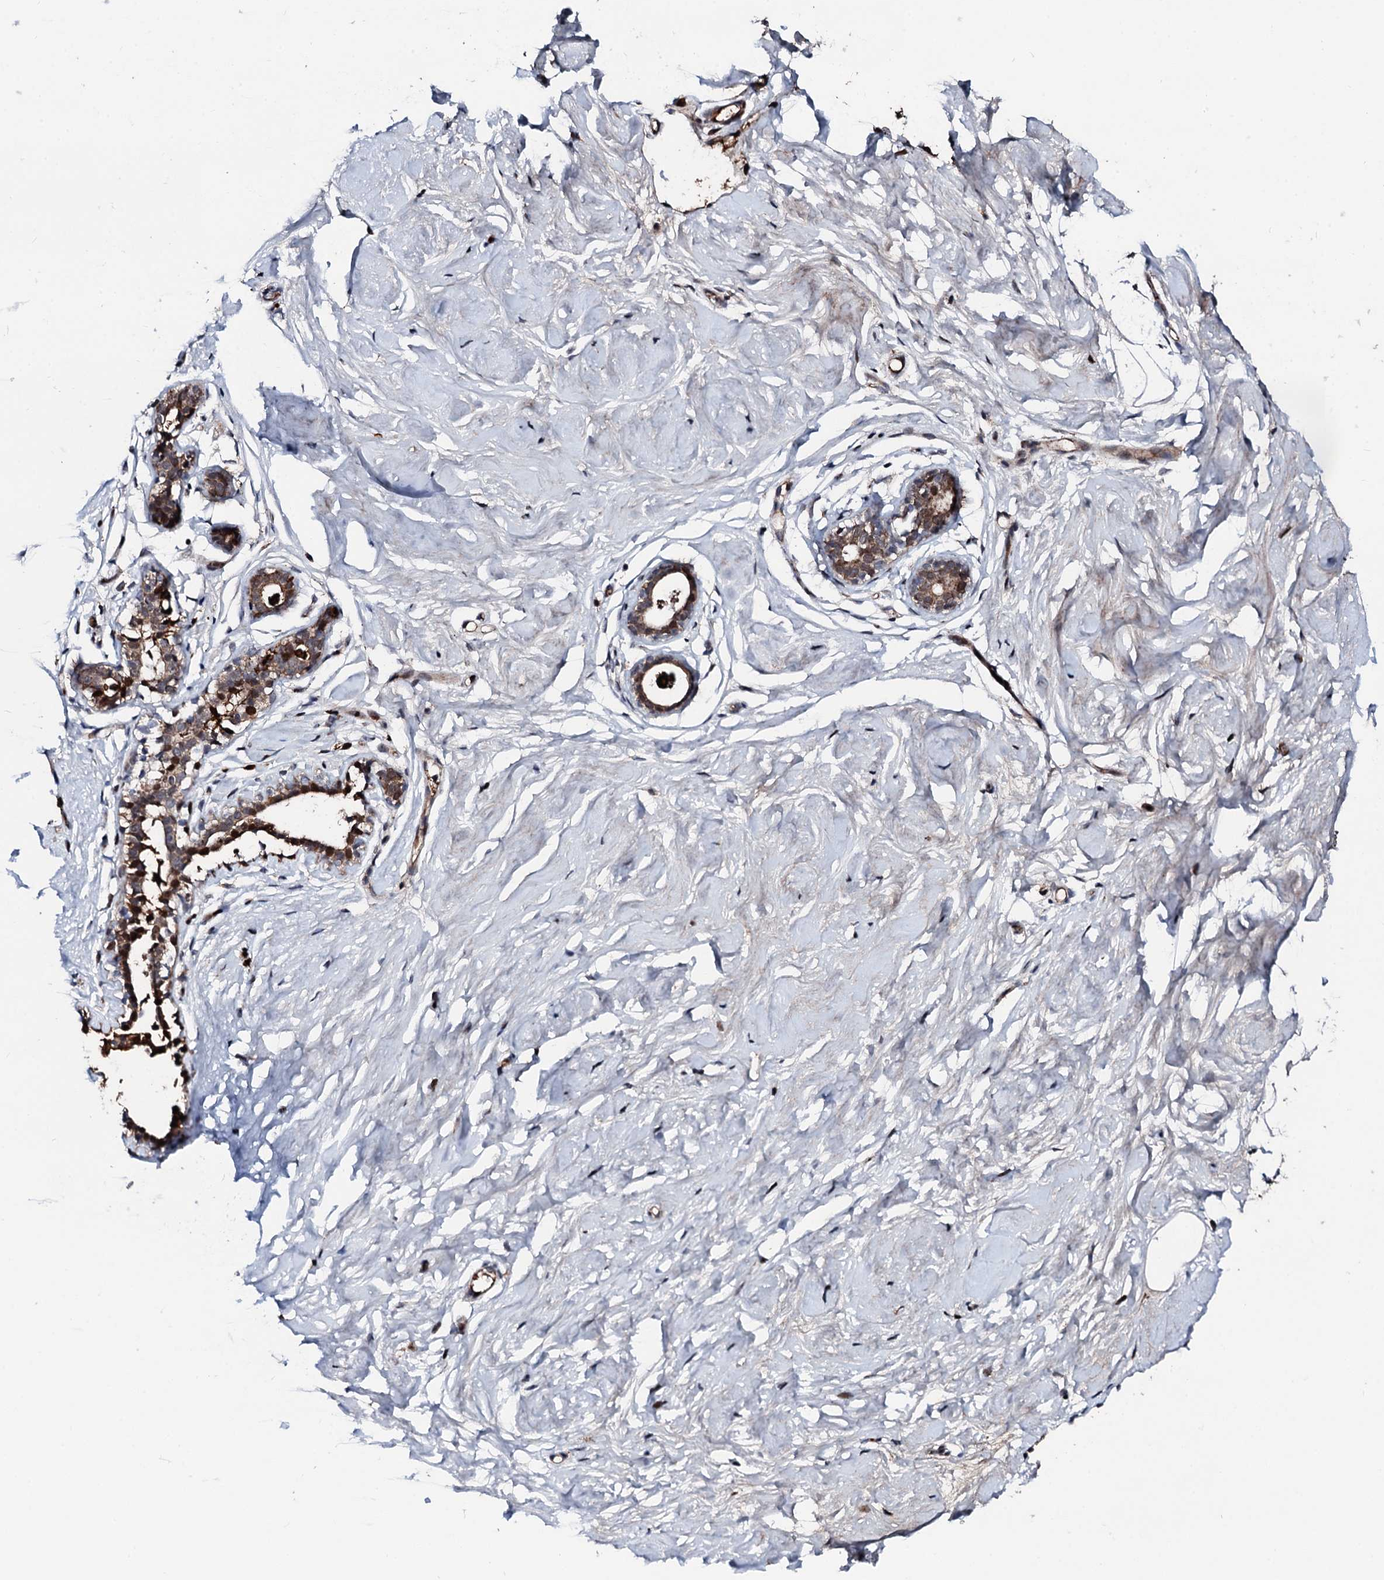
{"staining": {"intensity": "negative", "quantity": "none", "location": "none"}, "tissue": "breast", "cell_type": "Adipocytes", "image_type": "normal", "snomed": [{"axis": "morphology", "description": "Normal tissue, NOS"}, {"axis": "morphology", "description": "Adenoma, NOS"}, {"axis": "topography", "description": "Breast"}], "caption": "Breast was stained to show a protein in brown. There is no significant staining in adipocytes. (Stains: DAB immunohistochemistry with hematoxylin counter stain, Microscopy: brightfield microscopy at high magnification).", "gene": "KIF18A", "patient": {"sex": "female", "age": 23}}